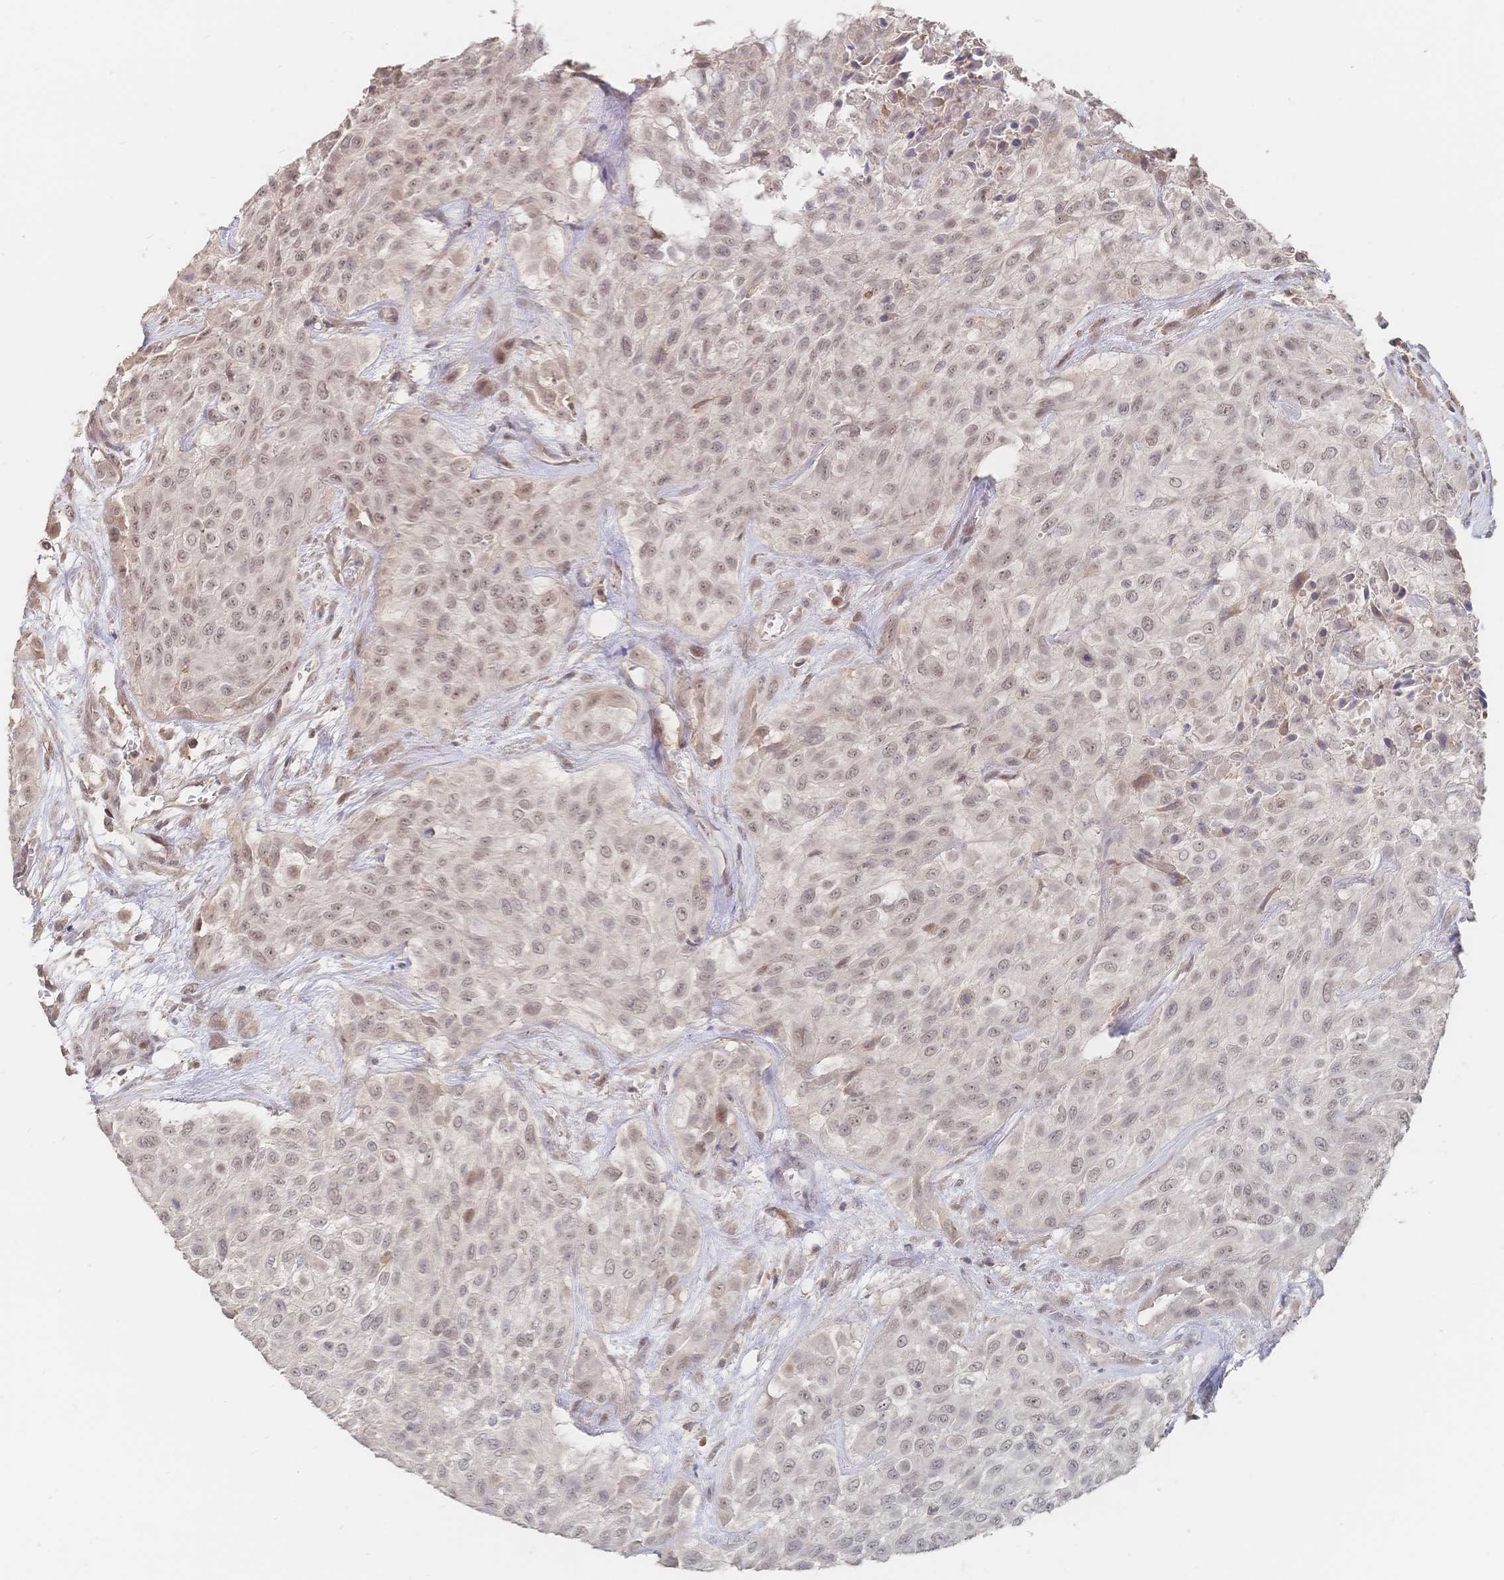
{"staining": {"intensity": "weak", "quantity": "25%-75%", "location": "nuclear"}, "tissue": "urothelial cancer", "cell_type": "Tumor cells", "image_type": "cancer", "snomed": [{"axis": "morphology", "description": "Urothelial carcinoma, High grade"}, {"axis": "topography", "description": "Urinary bladder"}], "caption": "Protein expression analysis of urothelial carcinoma (high-grade) displays weak nuclear positivity in about 25%-75% of tumor cells.", "gene": "LRP5", "patient": {"sex": "male", "age": 57}}